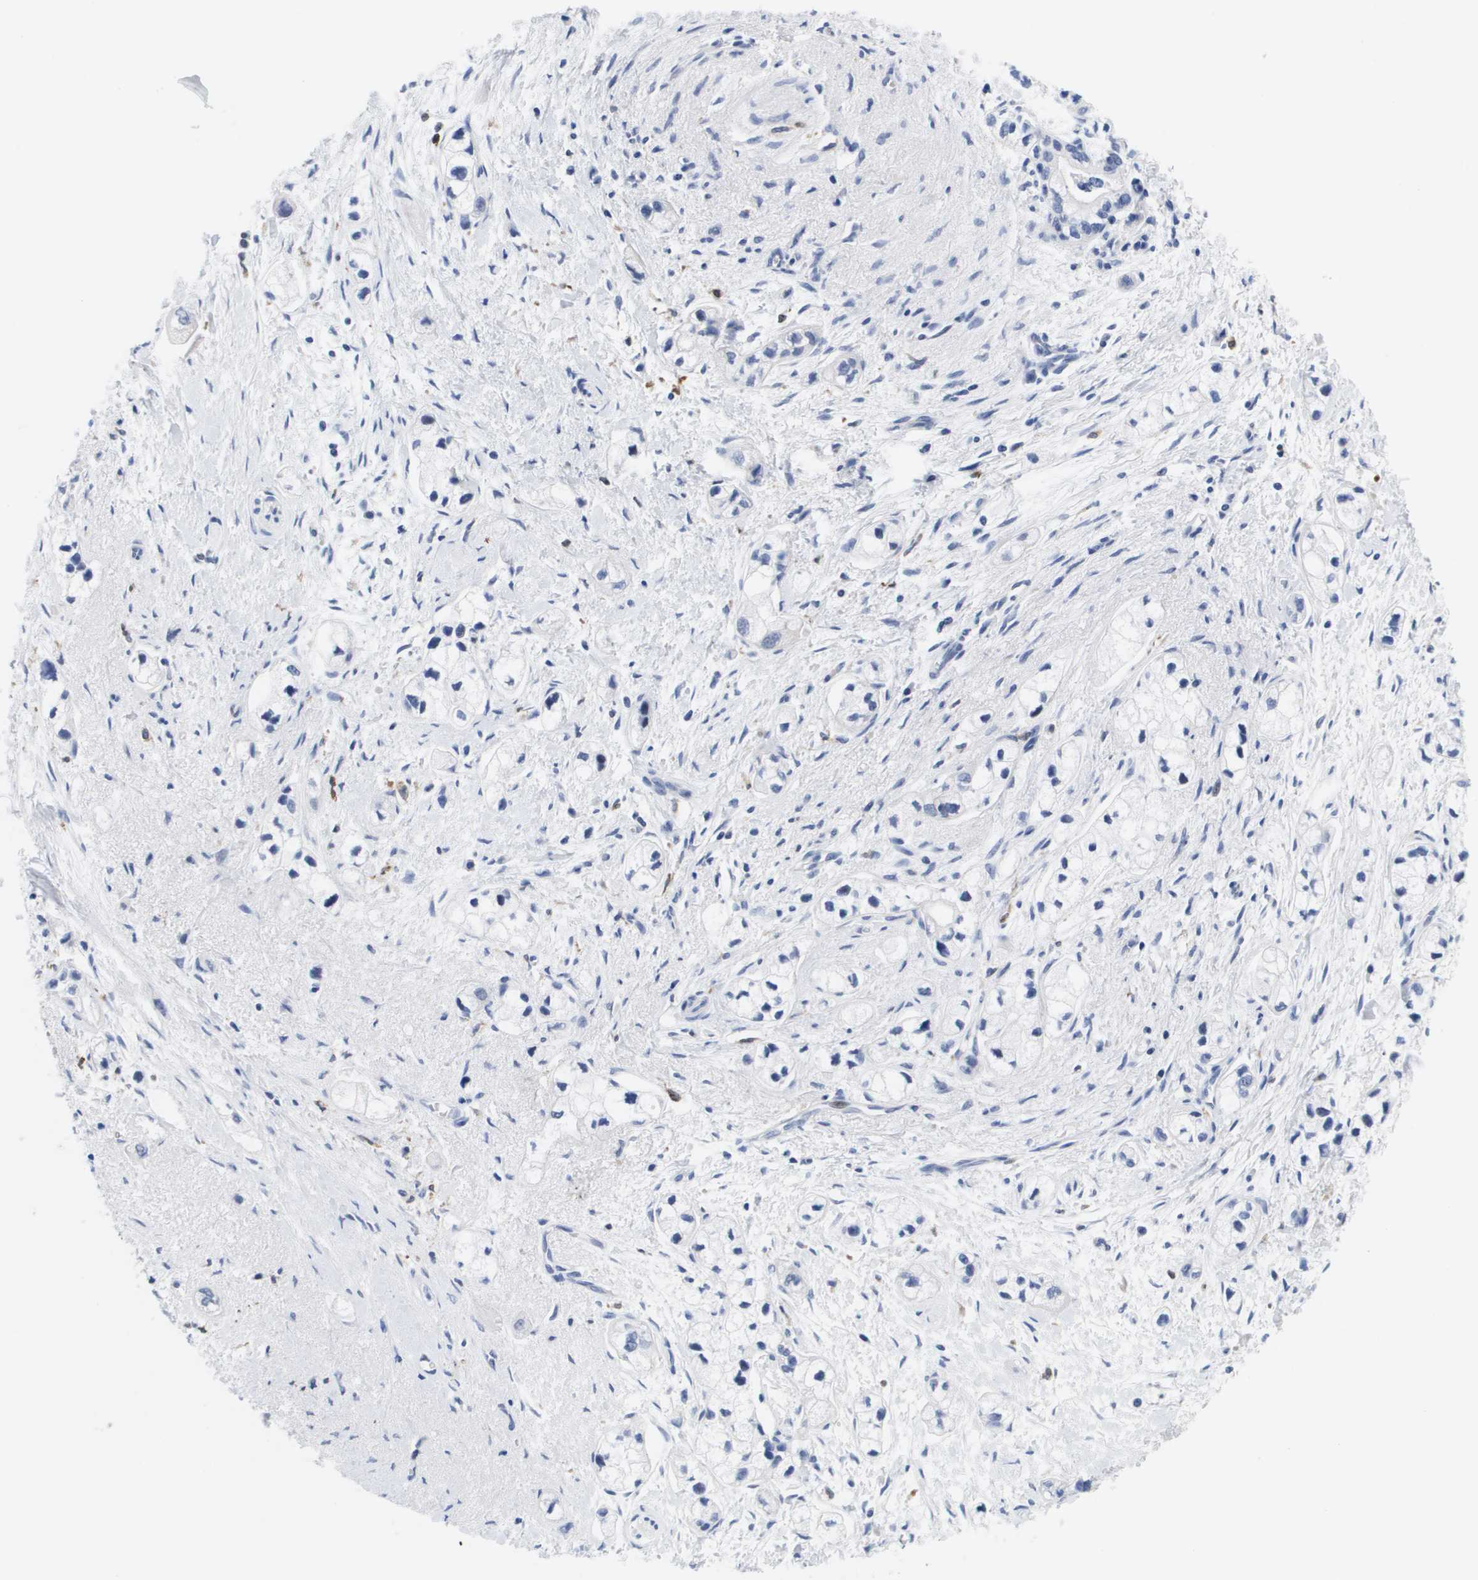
{"staining": {"intensity": "negative", "quantity": "none", "location": "none"}, "tissue": "pancreatic cancer", "cell_type": "Tumor cells", "image_type": "cancer", "snomed": [{"axis": "morphology", "description": "Adenocarcinoma, NOS"}, {"axis": "topography", "description": "Pancreas"}], "caption": "Pancreatic cancer was stained to show a protein in brown. There is no significant positivity in tumor cells. The staining is performed using DAB (3,3'-diaminobenzidine) brown chromogen with nuclei counter-stained in using hematoxylin.", "gene": "HMOX1", "patient": {"sex": "male", "age": 74}}